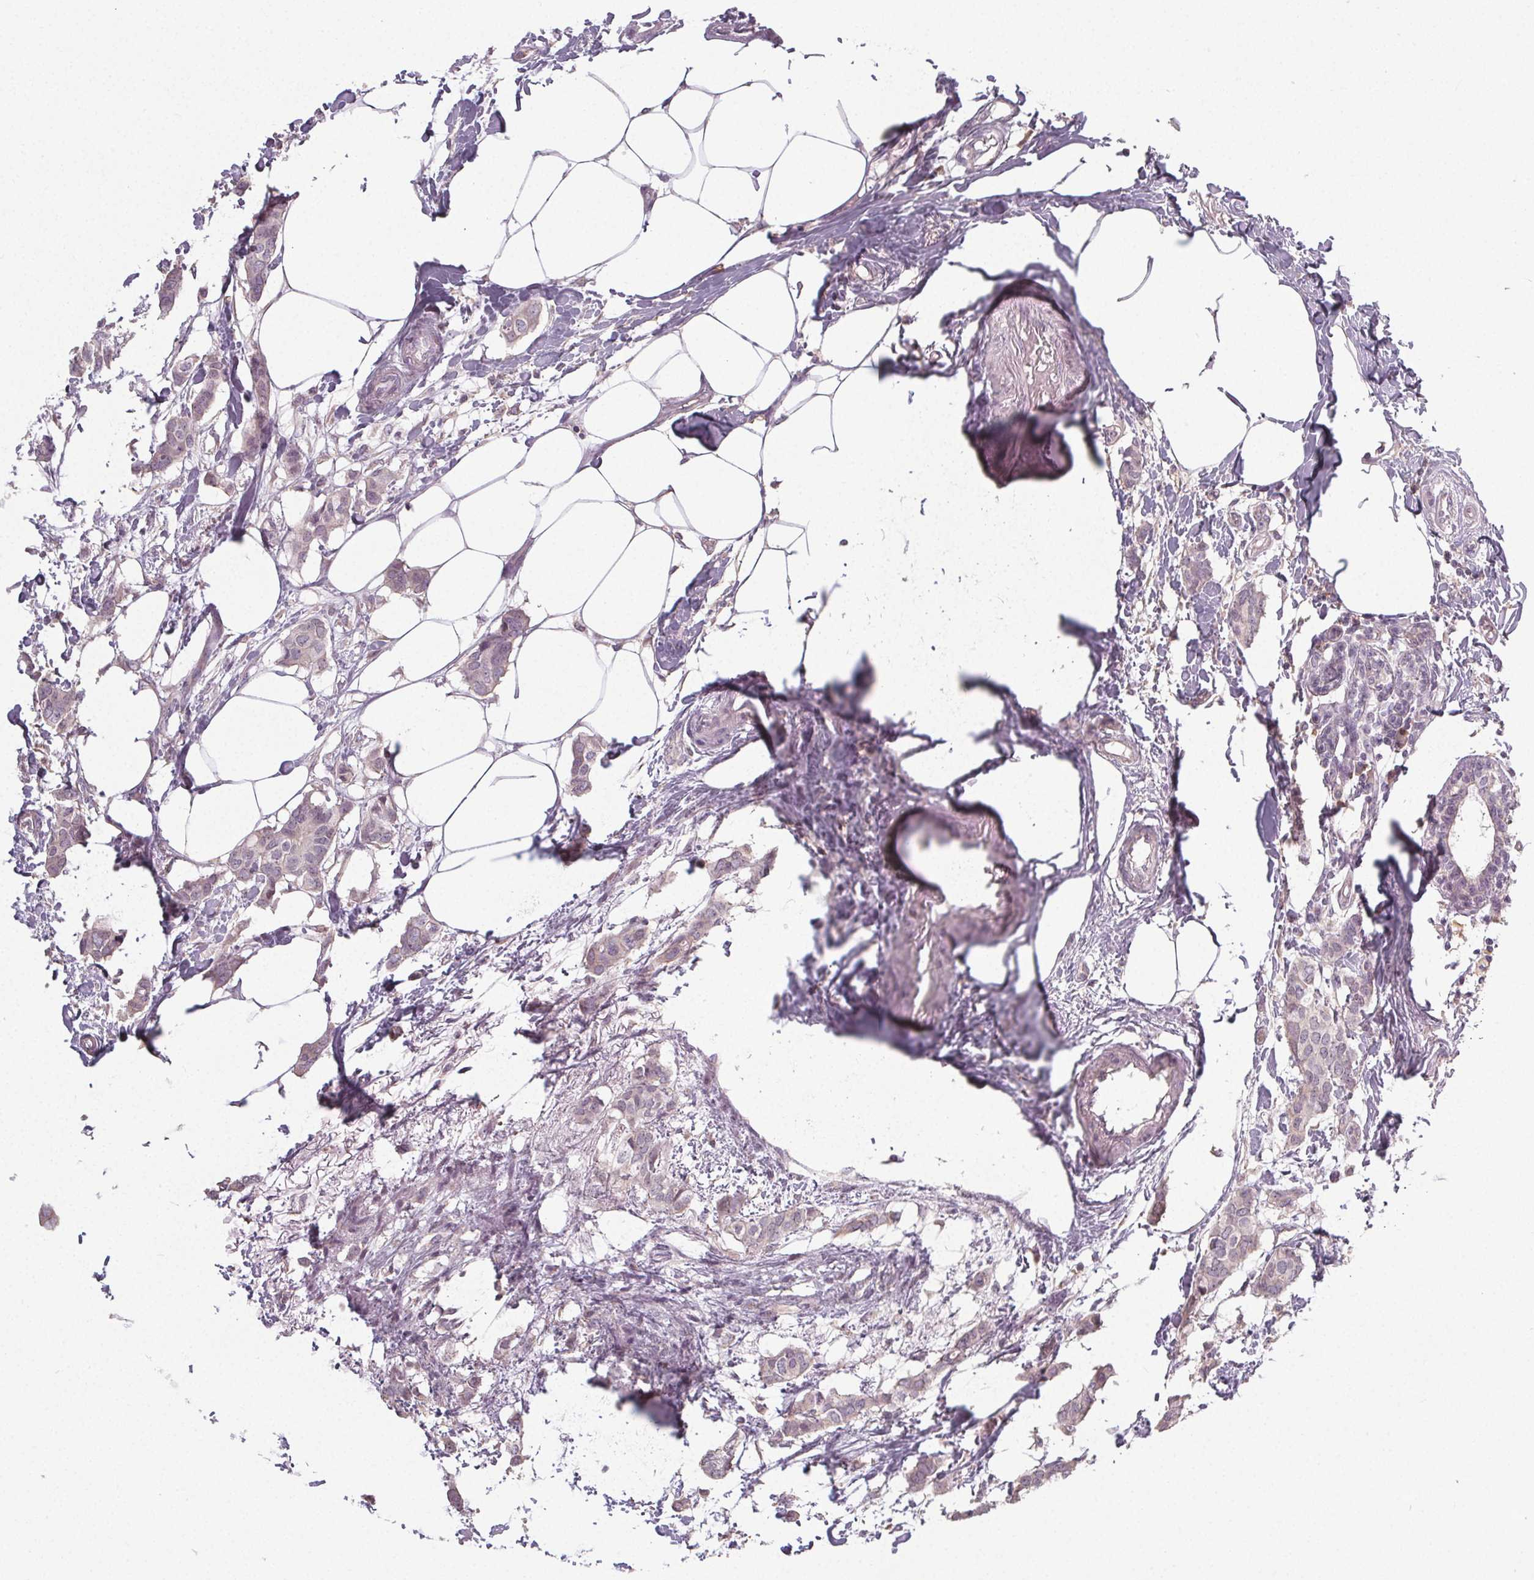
{"staining": {"intensity": "negative", "quantity": "none", "location": "none"}, "tissue": "breast cancer", "cell_type": "Tumor cells", "image_type": "cancer", "snomed": [{"axis": "morphology", "description": "Duct carcinoma"}, {"axis": "topography", "description": "Breast"}], "caption": "Breast cancer (infiltrating ductal carcinoma) stained for a protein using IHC displays no positivity tumor cells.", "gene": "SLC26A2", "patient": {"sex": "female", "age": 62}}